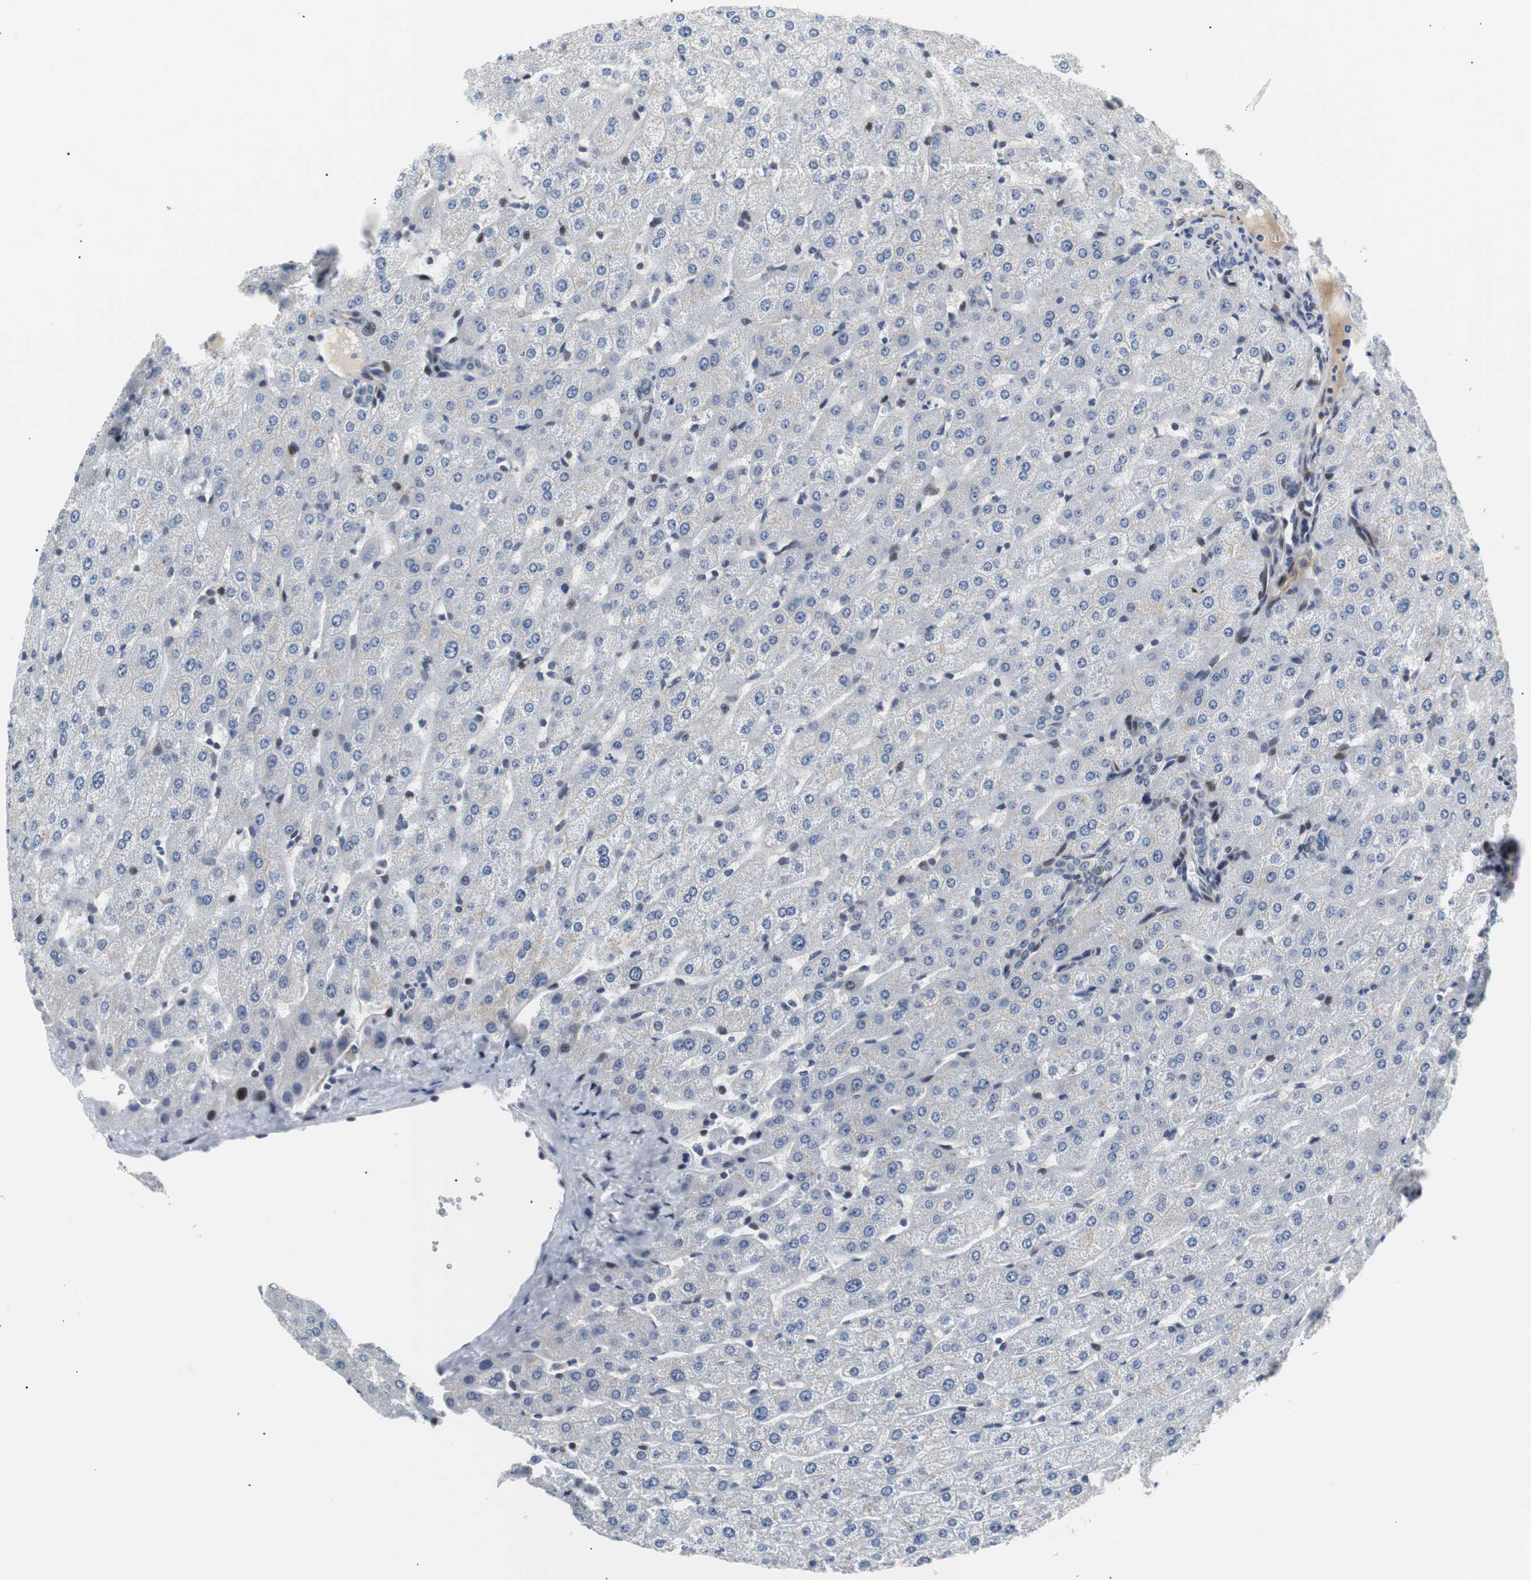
{"staining": {"intensity": "negative", "quantity": "none", "location": "none"}, "tissue": "liver", "cell_type": "Cholangiocytes", "image_type": "normal", "snomed": [{"axis": "morphology", "description": "Normal tissue, NOS"}, {"axis": "morphology", "description": "Fibrosis, NOS"}, {"axis": "topography", "description": "Liver"}], "caption": "High power microscopy photomicrograph of an immunohistochemistry photomicrograph of unremarkable liver, revealing no significant expression in cholangiocytes. (DAB (3,3'-diaminobenzidine) IHC, high magnification).", "gene": "MAP2K4", "patient": {"sex": "female", "age": 29}}